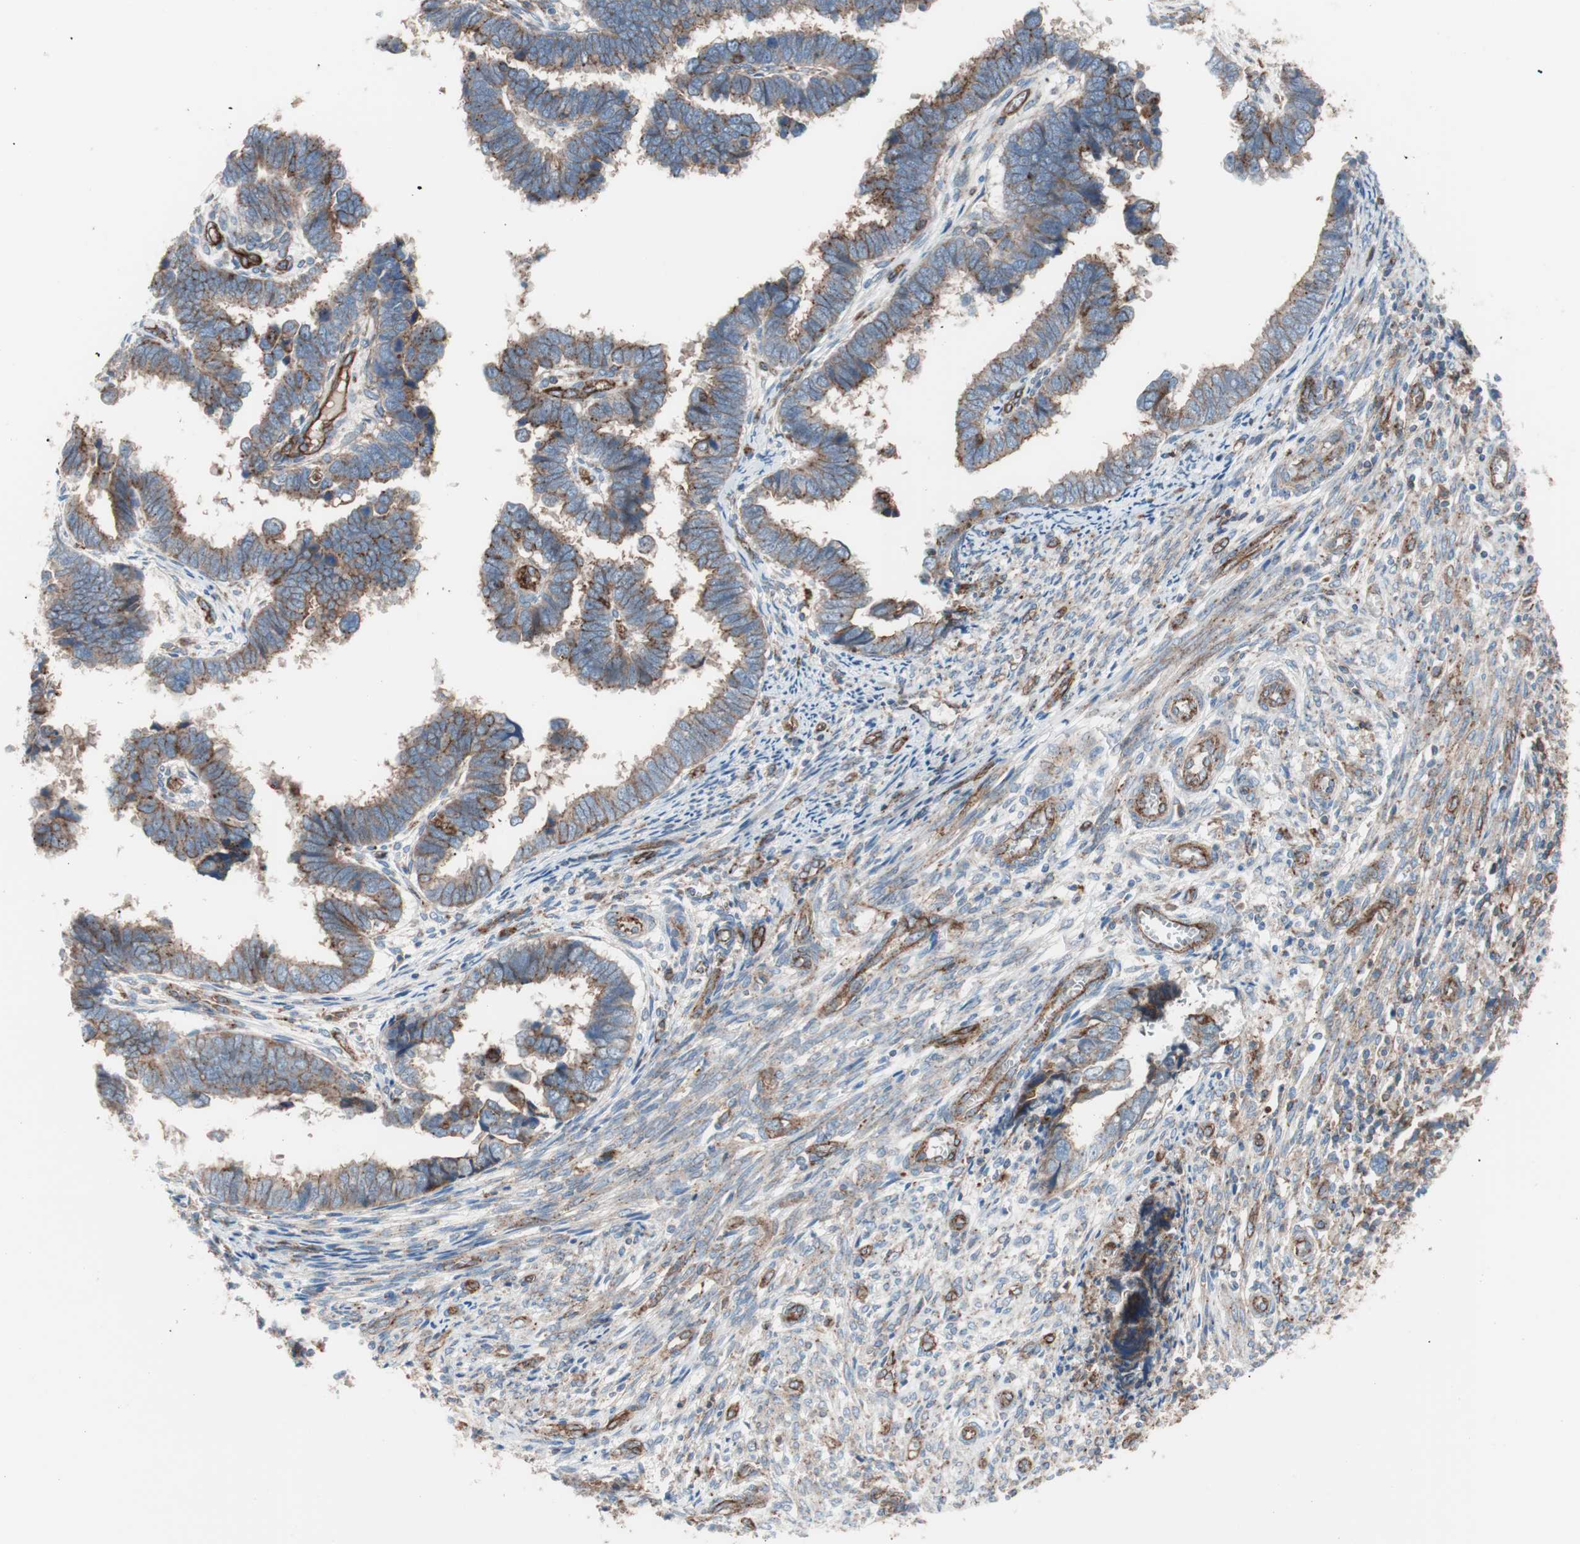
{"staining": {"intensity": "moderate", "quantity": ">75%", "location": "cytoplasmic/membranous"}, "tissue": "endometrial cancer", "cell_type": "Tumor cells", "image_type": "cancer", "snomed": [{"axis": "morphology", "description": "Adenocarcinoma, NOS"}, {"axis": "topography", "description": "Endometrium"}], "caption": "This histopathology image reveals endometrial cancer stained with IHC to label a protein in brown. The cytoplasmic/membranous of tumor cells show moderate positivity for the protein. Nuclei are counter-stained blue.", "gene": "FLOT2", "patient": {"sex": "female", "age": 75}}